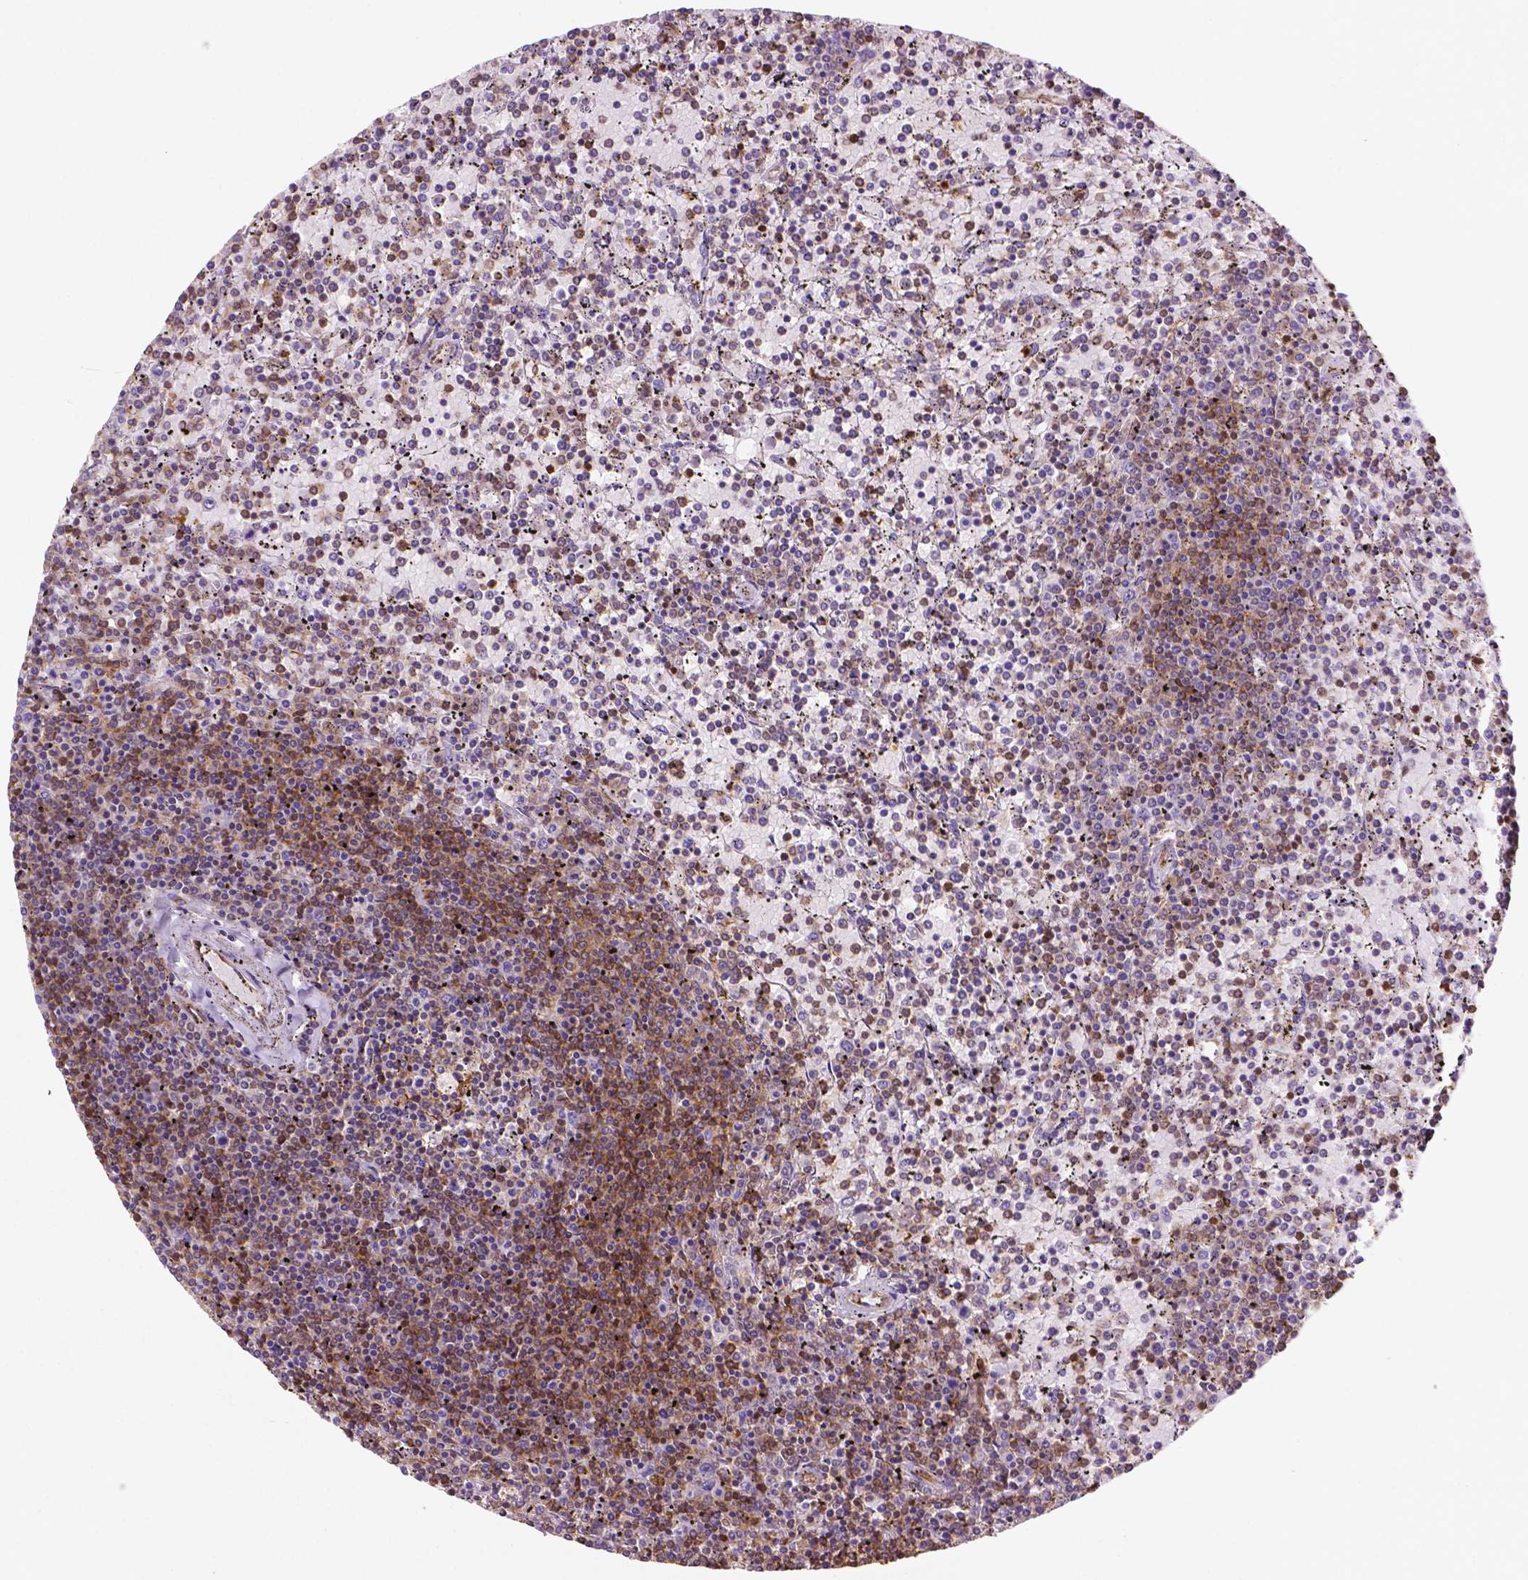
{"staining": {"intensity": "moderate", "quantity": "25%-75%", "location": "cytoplasmic/membranous,nuclear"}, "tissue": "lymphoma", "cell_type": "Tumor cells", "image_type": "cancer", "snomed": [{"axis": "morphology", "description": "Malignant lymphoma, non-Hodgkin's type, Low grade"}, {"axis": "topography", "description": "Spleen"}], "caption": "Human lymphoma stained for a protein (brown) exhibits moderate cytoplasmic/membranous and nuclear positive staining in approximately 25%-75% of tumor cells.", "gene": "DCN", "patient": {"sex": "female", "age": 77}}